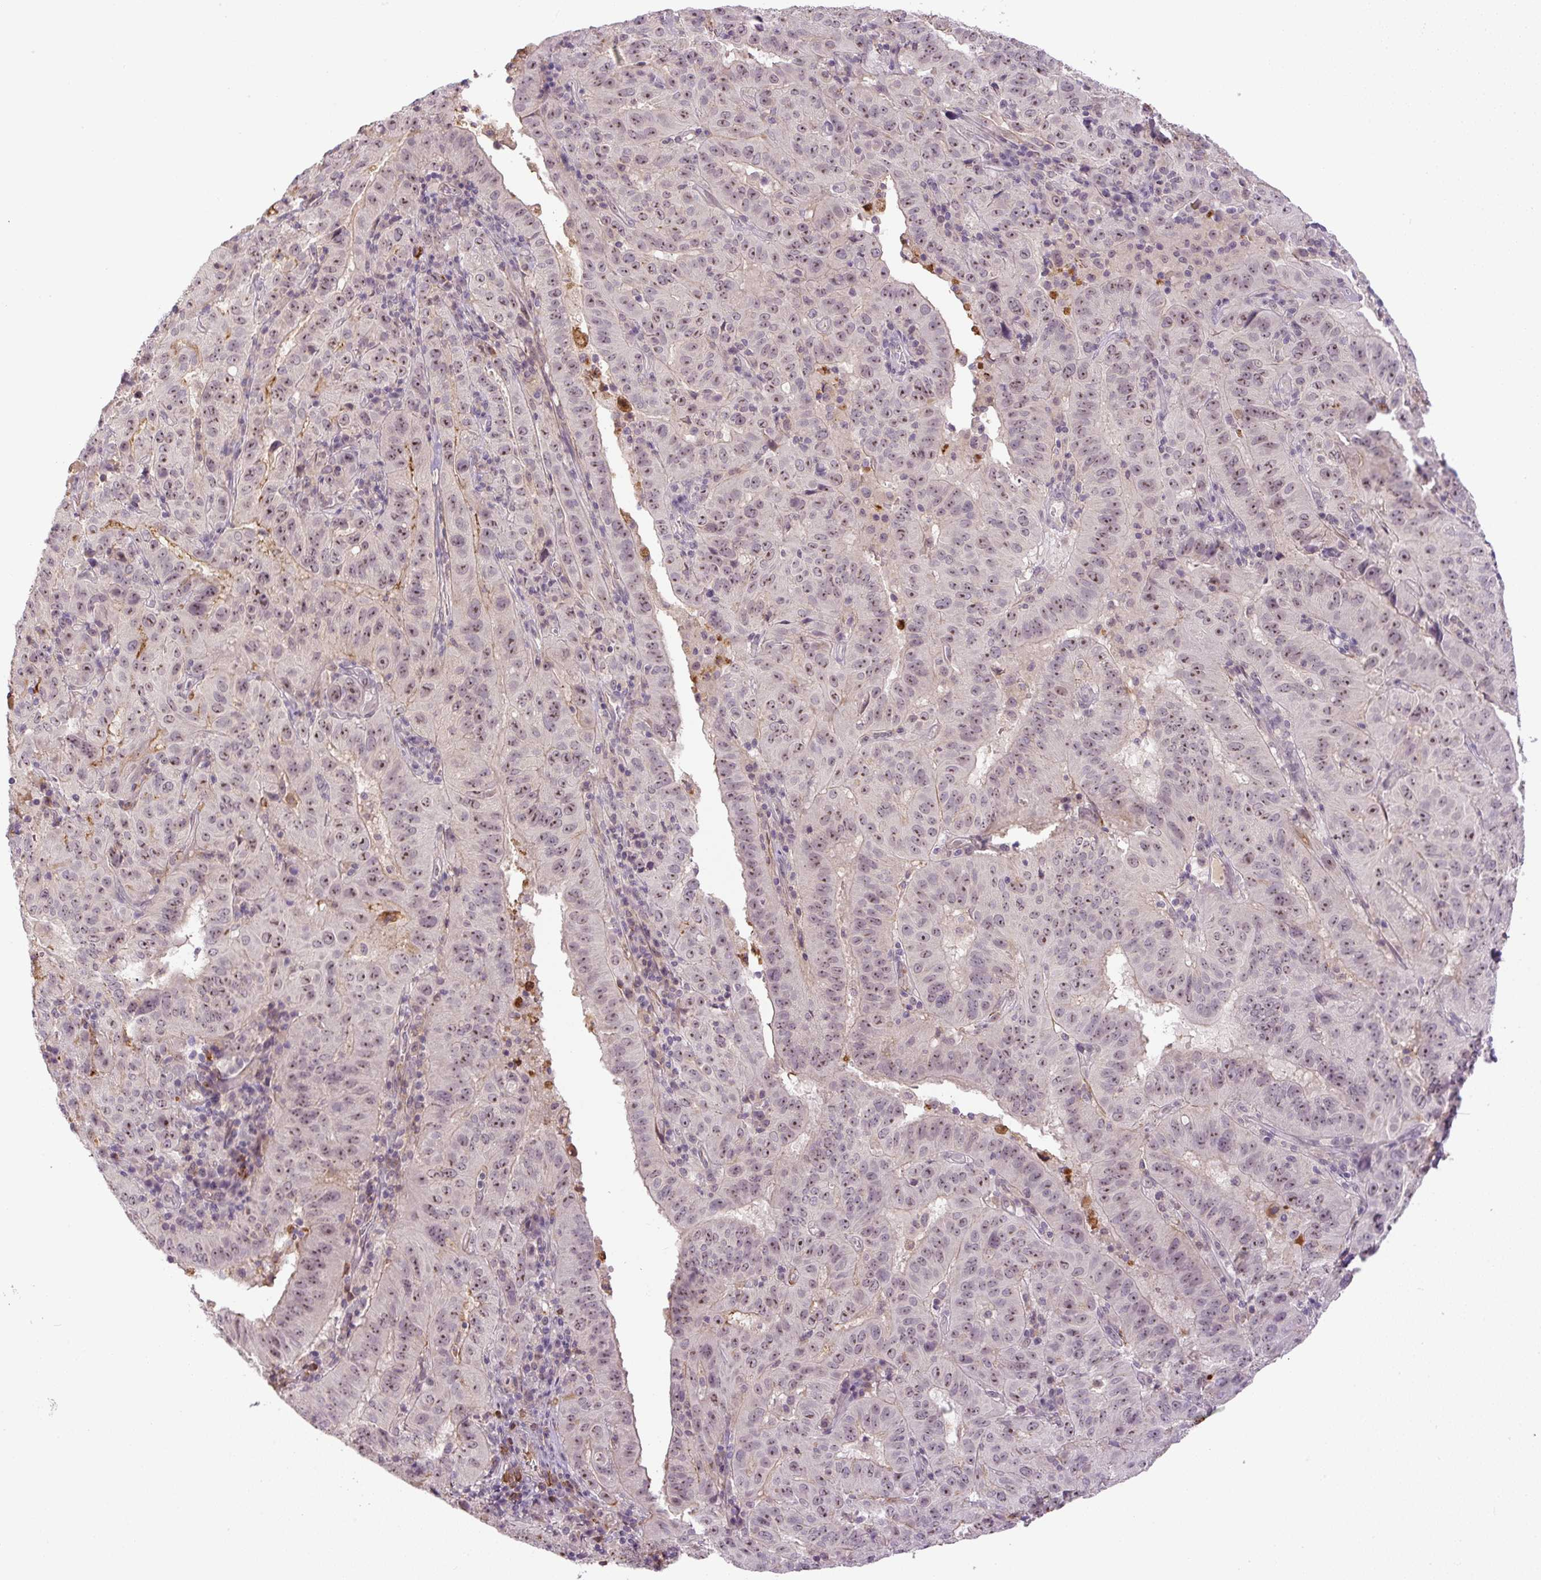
{"staining": {"intensity": "moderate", "quantity": ">75%", "location": "nuclear"}, "tissue": "pancreatic cancer", "cell_type": "Tumor cells", "image_type": "cancer", "snomed": [{"axis": "morphology", "description": "Adenocarcinoma, NOS"}, {"axis": "topography", "description": "Pancreas"}], "caption": "Protein staining shows moderate nuclear staining in approximately >75% of tumor cells in pancreatic cancer (adenocarcinoma).", "gene": "SGF29", "patient": {"sex": "male", "age": 63}}